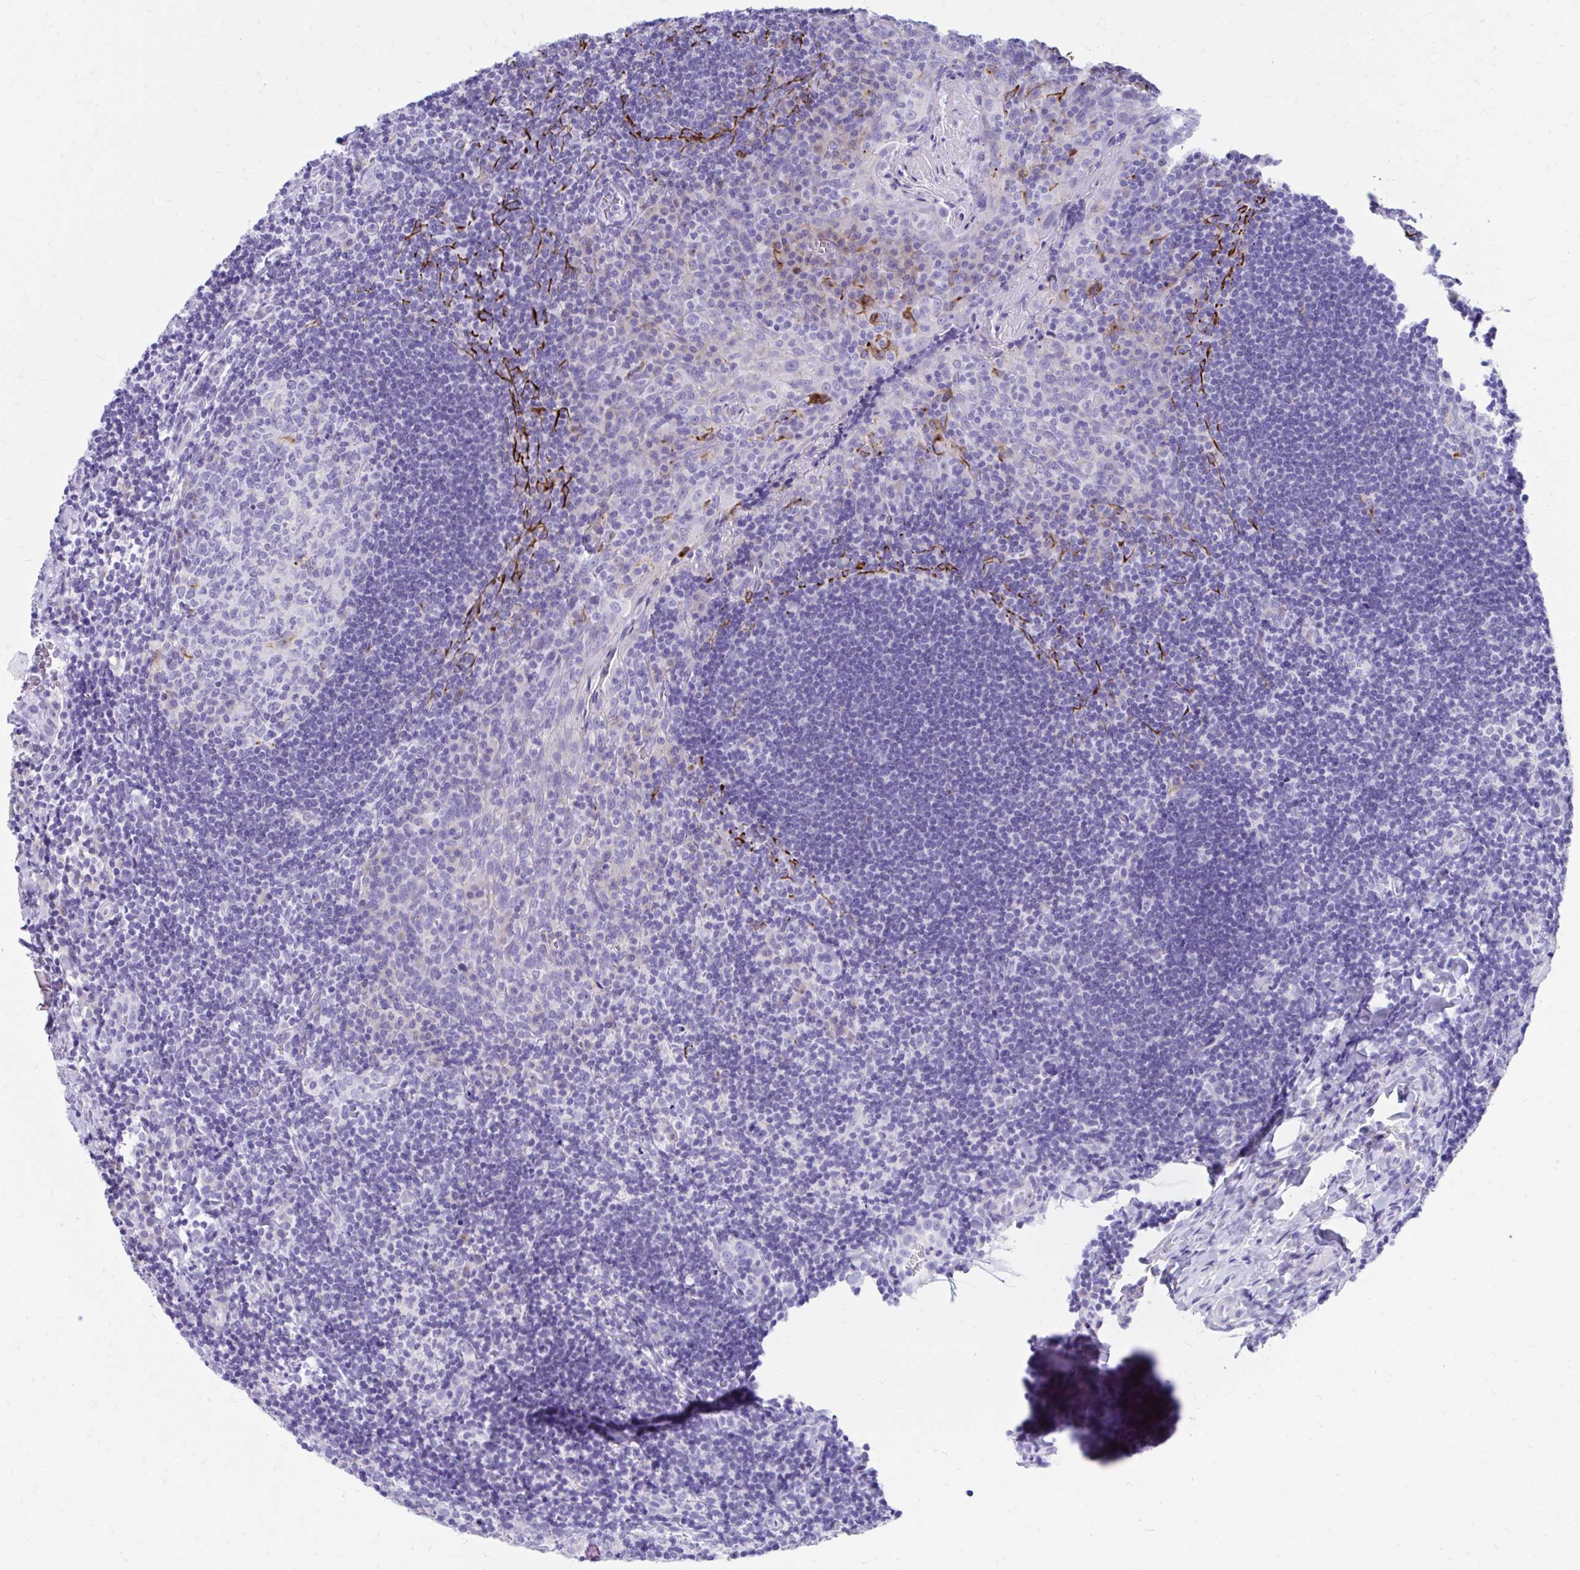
{"staining": {"intensity": "negative", "quantity": "none", "location": "none"}, "tissue": "tonsil", "cell_type": "Germinal center cells", "image_type": "normal", "snomed": [{"axis": "morphology", "description": "Normal tissue, NOS"}, {"axis": "topography", "description": "Tonsil"}], "caption": "Germinal center cells show no significant protein expression in normal tonsil. (Brightfield microscopy of DAB immunohistochemistry at high magnification).", "gene": "ZNF699", "patient": {"sex": "male", "age": 17}}